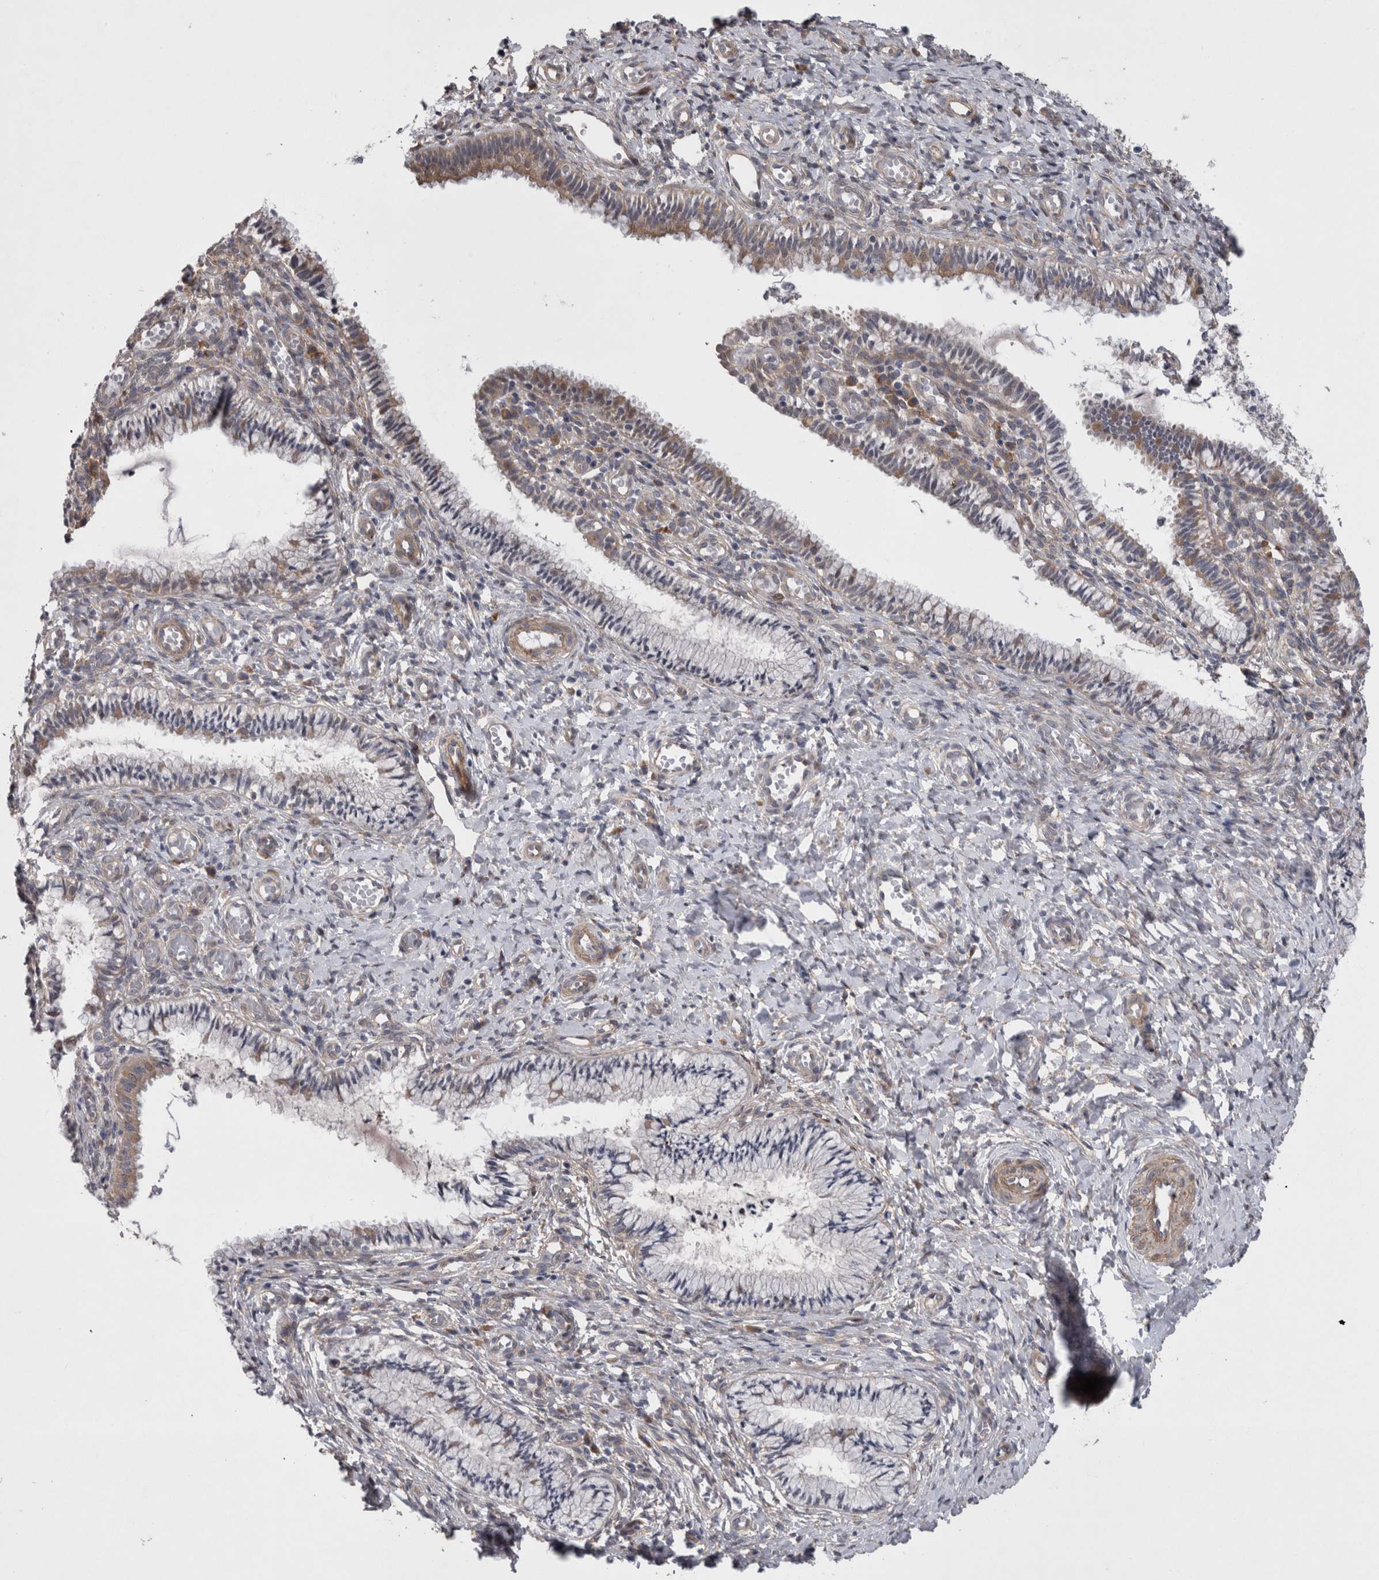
{"staining": {"intensity": "weak", "quantity": "<25%", "location": "cytoplasmic/membranous"}, "tissue": "cervix", "cell_type": "Glandular cells", "image_type": "normal", "snomed": [{"axis": "morphology", "description": "Normal tissue, NOS"}, {"axis": "topography", "description": "Cervix"}], "caption": "Immunohistochemistry micrograph of benign cervix: cervix stained with DAB reveals no significant protein positivity in glandular cells.", "gene": "DDX6", "patient": {"sex": "female", "age": 27}}